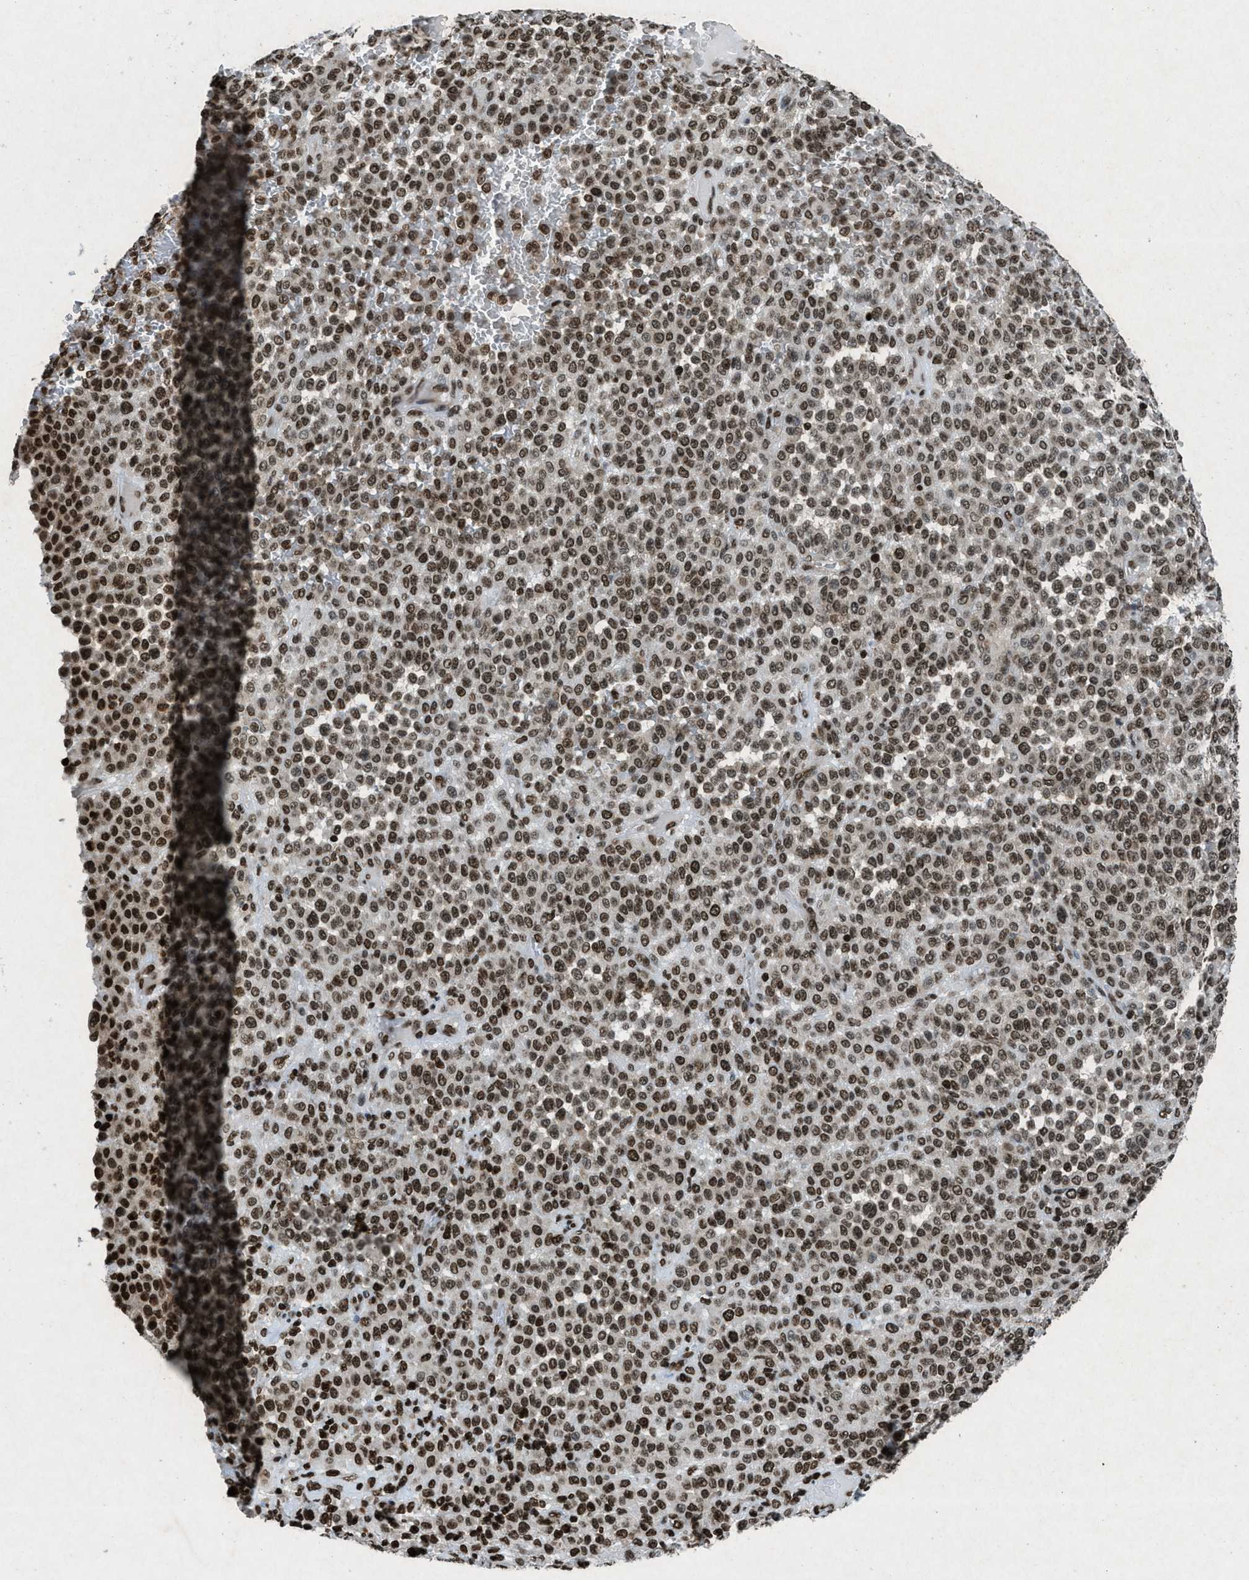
{"staining": {"intensity": "strong", "quantity": ">75%", "location": "nuclear"}, "tissue": "melanoma", "cell_type": "Tumor cells", "image_type": "cancer", "snomed": [{"axis": "morphology", "description": "Malignant melanoma, Metastatic site"}, {"axis": "topography", "description": "Pancreas"}], "caption": "Human melanoma stained for a protein (brown) reveals strong nuclear positive positivity in about >75% of tumor cells.", "gene": "NXF1", "patient": {"sex": "female", "age": 30}}